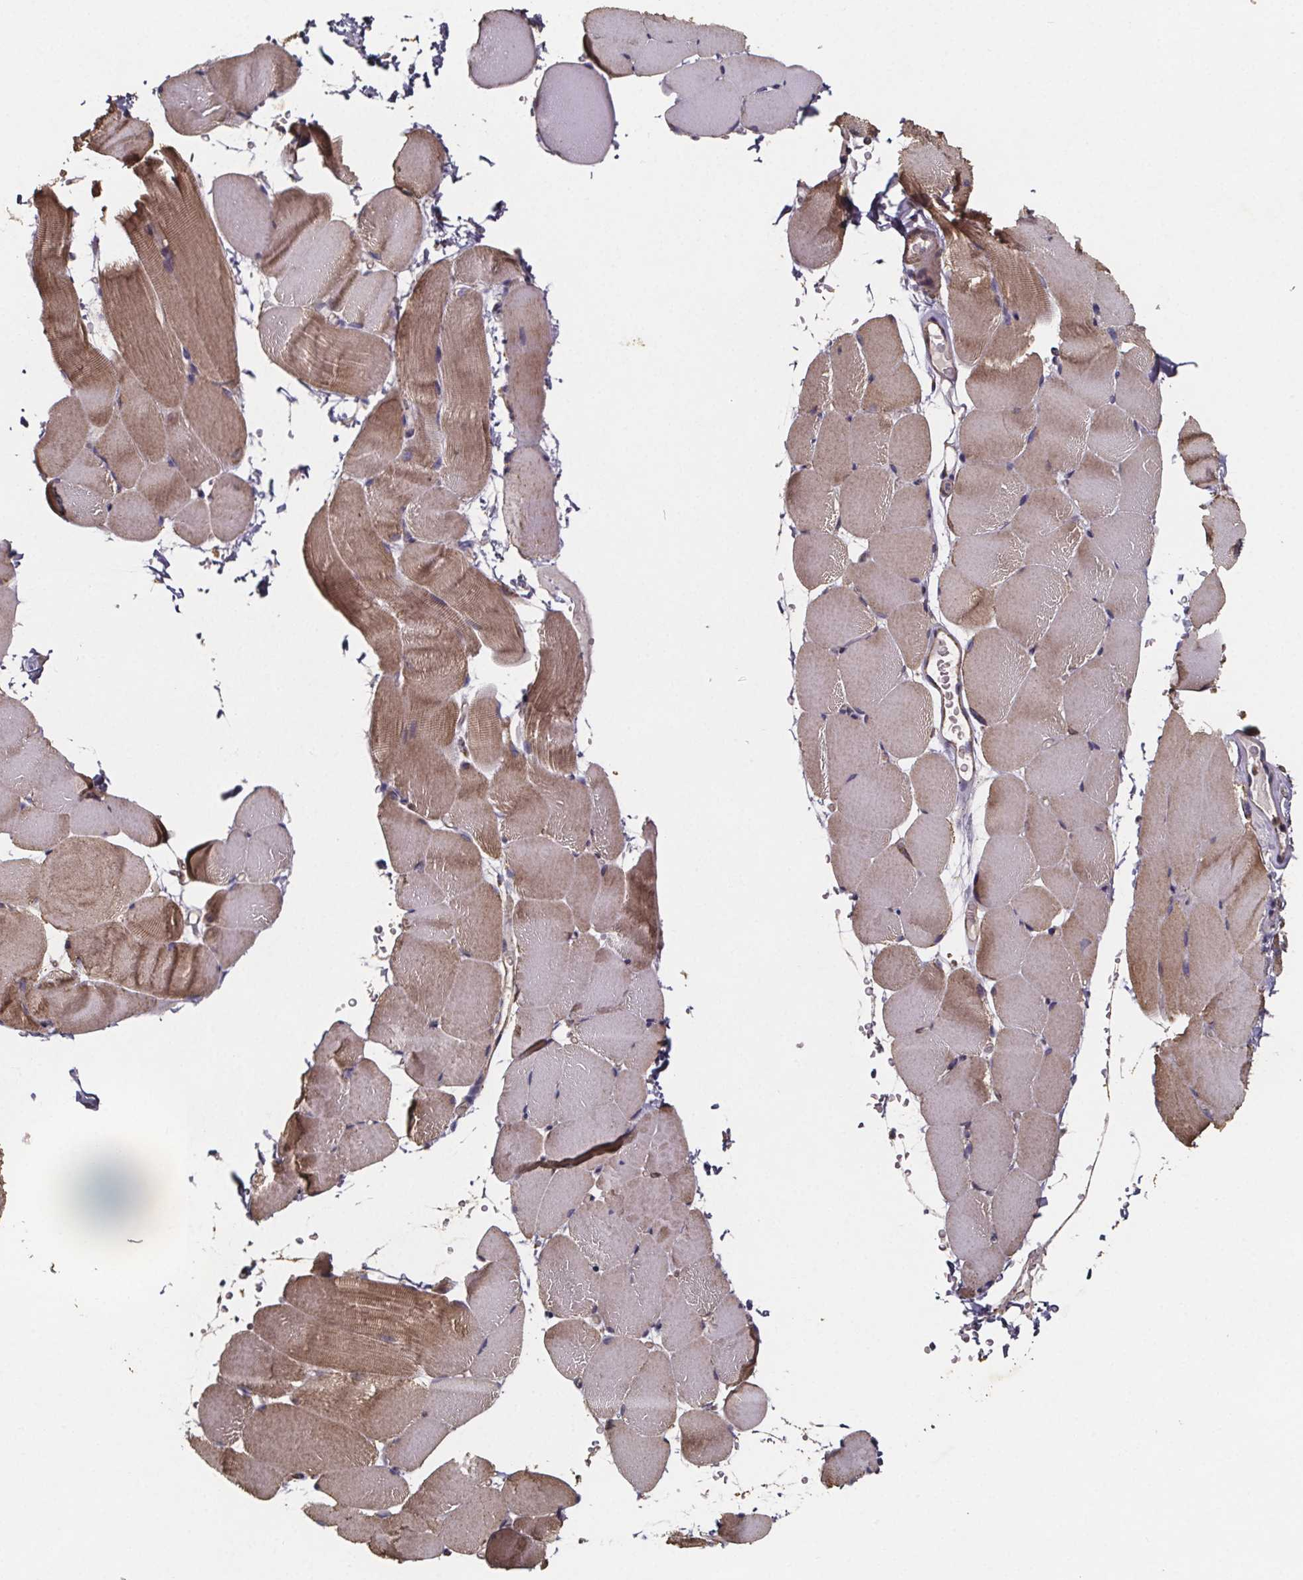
{"staining": {"intensity": "moderate", "quantity": "25%-75%", "location": "cytoplasmic/membranous"}, "tissue": "skeletal muscle", "cell_type": "Myocytes", "image_type": "normal", "snomed": [{"axis": "morphology", "description": "Normal tissue, NOS"}, {"axis": "topography", "description": "Skeletal muscle"}], "caption": "Protein expression by immunohistochemistry (IHC) exhibits moderate cytoplasmic/membranous expression in about 25%-75% of myocytes in benign skeletal muscle.", "gene": "SLC35D2", "patient": {"sex": "female", "age": 37}}